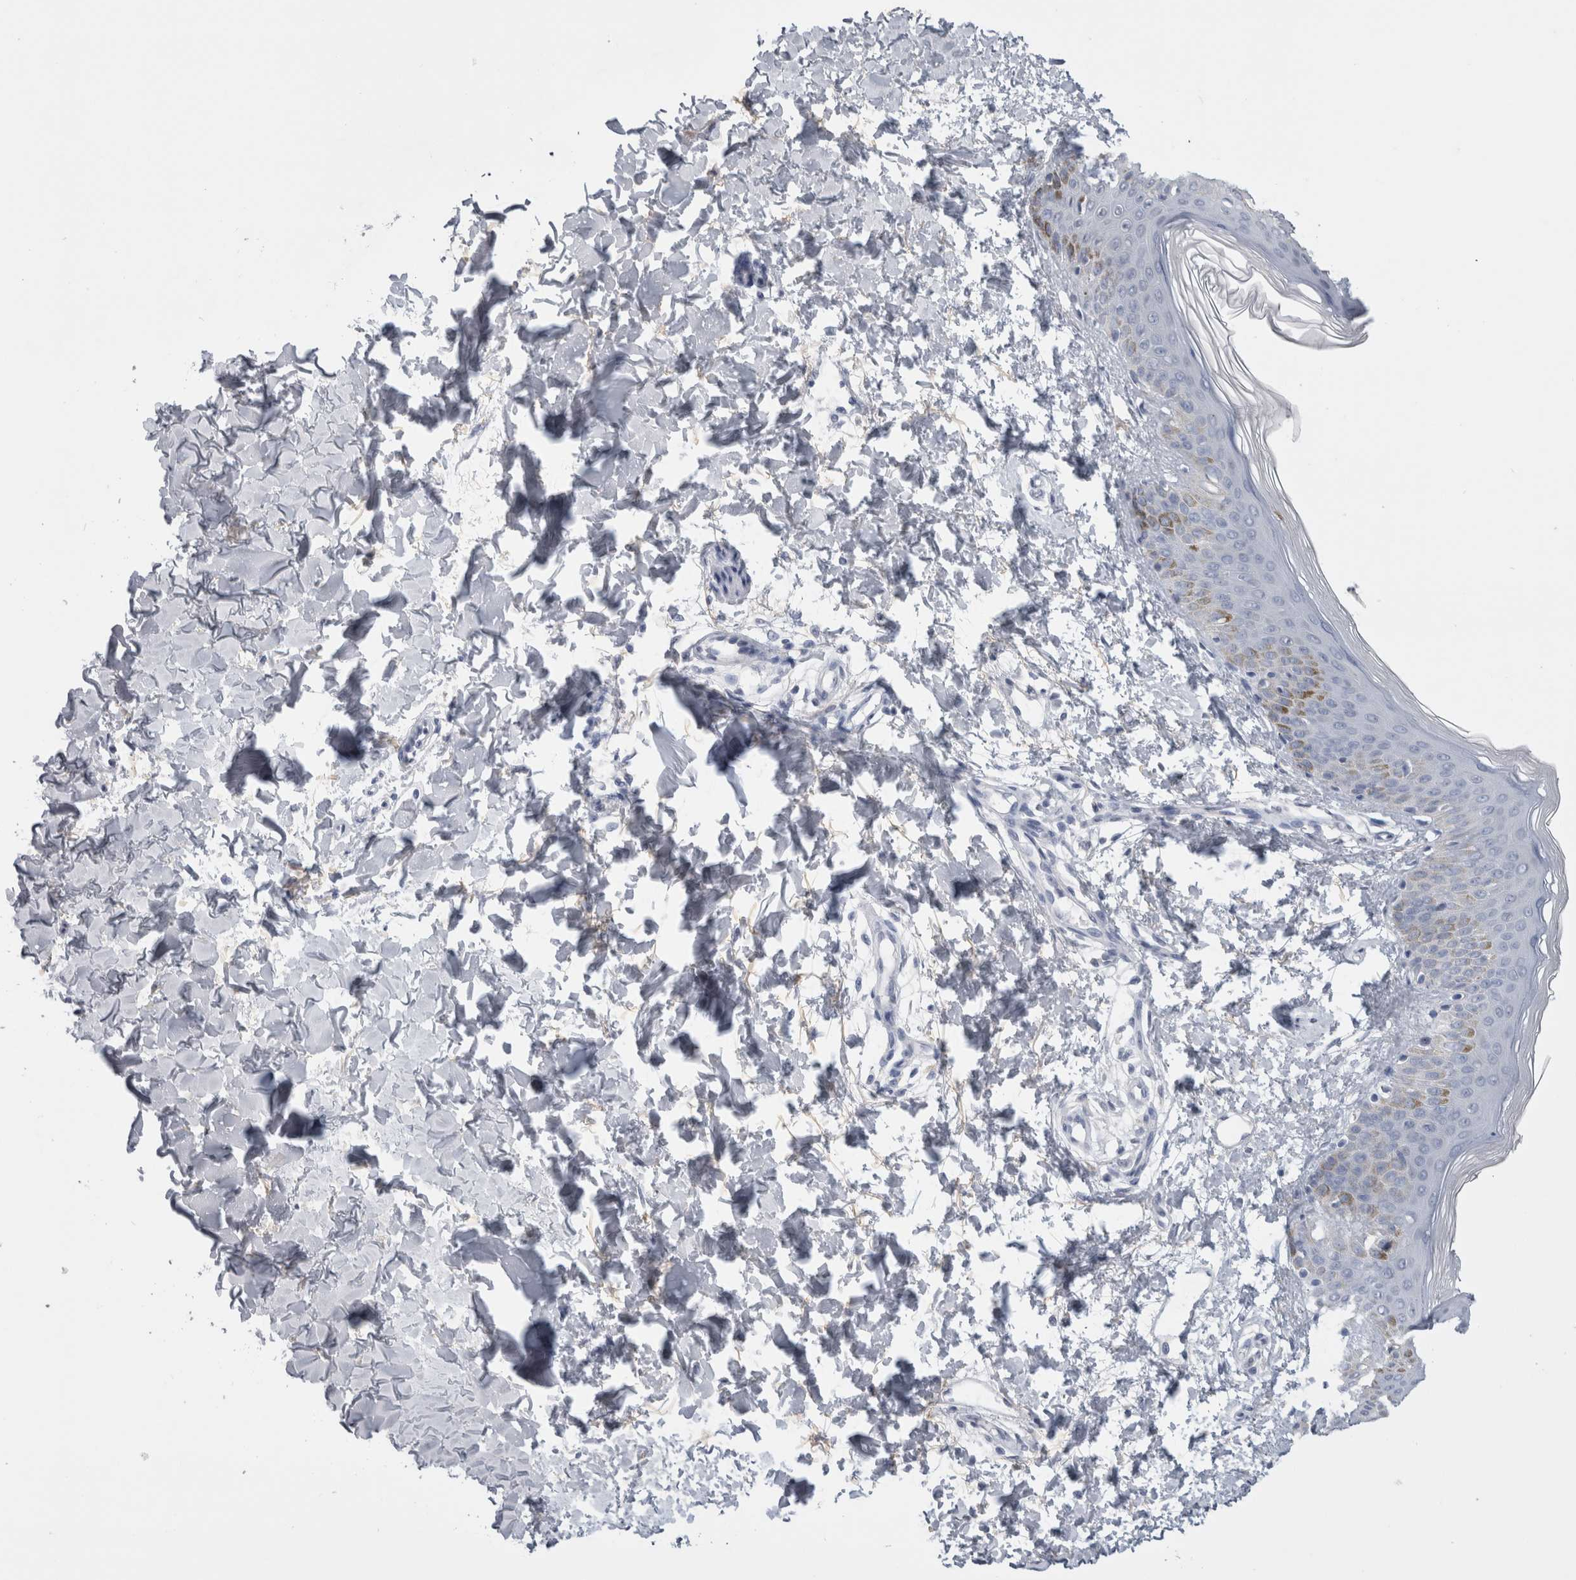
{"staining": {"intensity": "negative", "quantity": "none", "location": "none"}, "tissue": "skin", "cell_type": "Fibroblasts", "image_type": "normal", "snomed": [{"axis": "morphology", "description": "Normal tissue, NOS"}, {"axis": "morphology", "description": "Neoplasm, benign, NOS"}, {"axis": "topography", "description": "Skin"}, {"axis": "topography", "description": "Soft tissue"}], "caption": "Protein analysis of benign skin shows no significant expression in fibroblasts.", "gene": "ADAM2", "patient": {"sex": "male", "age": 26}}